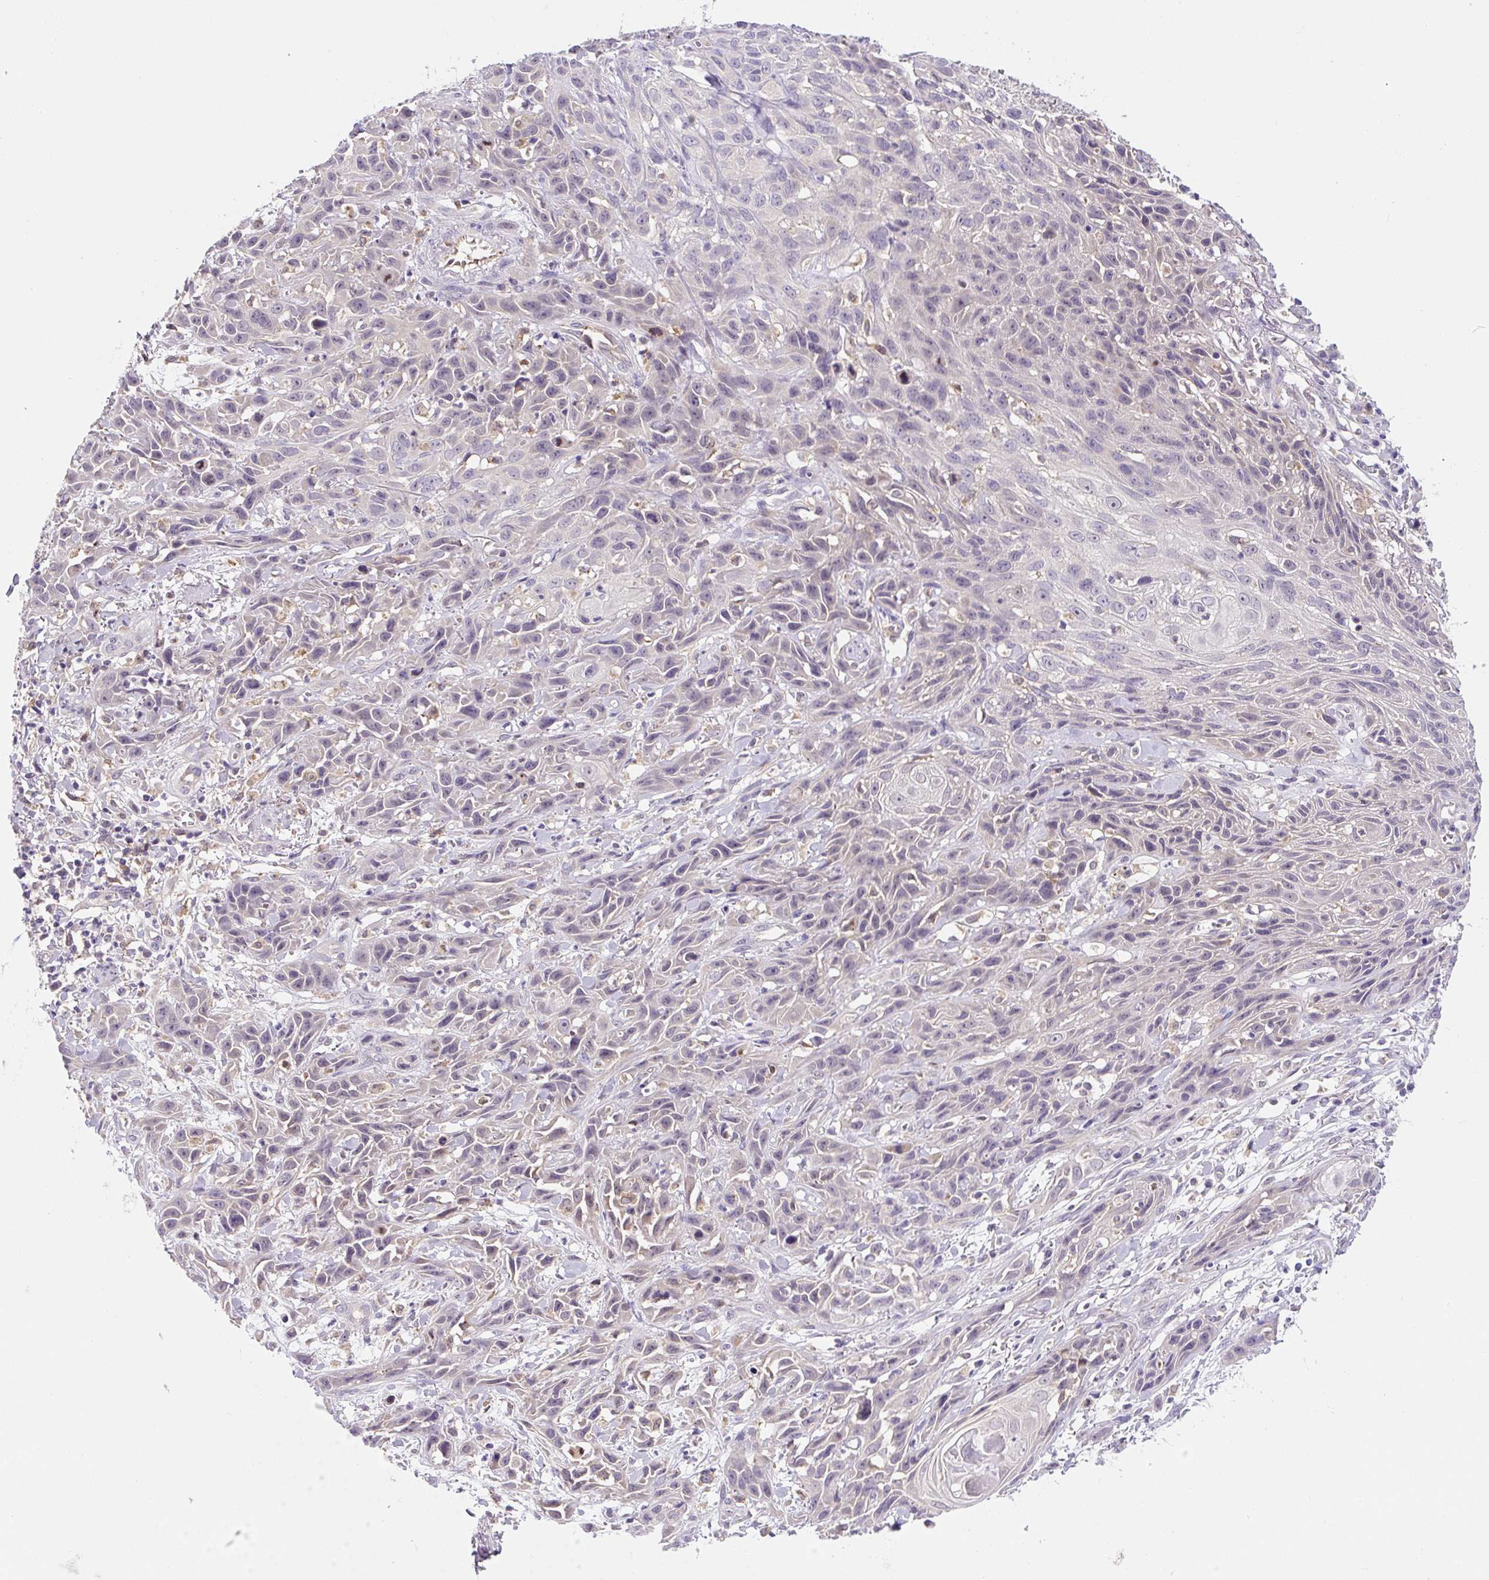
{"staining": {"intensity": "negative", "quantity": "none", "location": "none"}, "tissue": "skin cancer", "cell_type": "Tumor cells", "image_type": "cancer", "snomed": [{"axis": "morphology", "description": "Squamous cell carcinoma, NOS"}, {"axis": "topography", "description": "Skin"}, {"axis": "topography", "description": "Vulva"}], "caption": "Immunohistochemistry (IHC) micrograph of neoplastic tissue: skin cancer stained with DAB (3,3'-diaminobenzidine) displays no significant protein expression in tumor cells.", "gene": "PLA2G4A", "patient": {"sex": "female", "age": 83}}